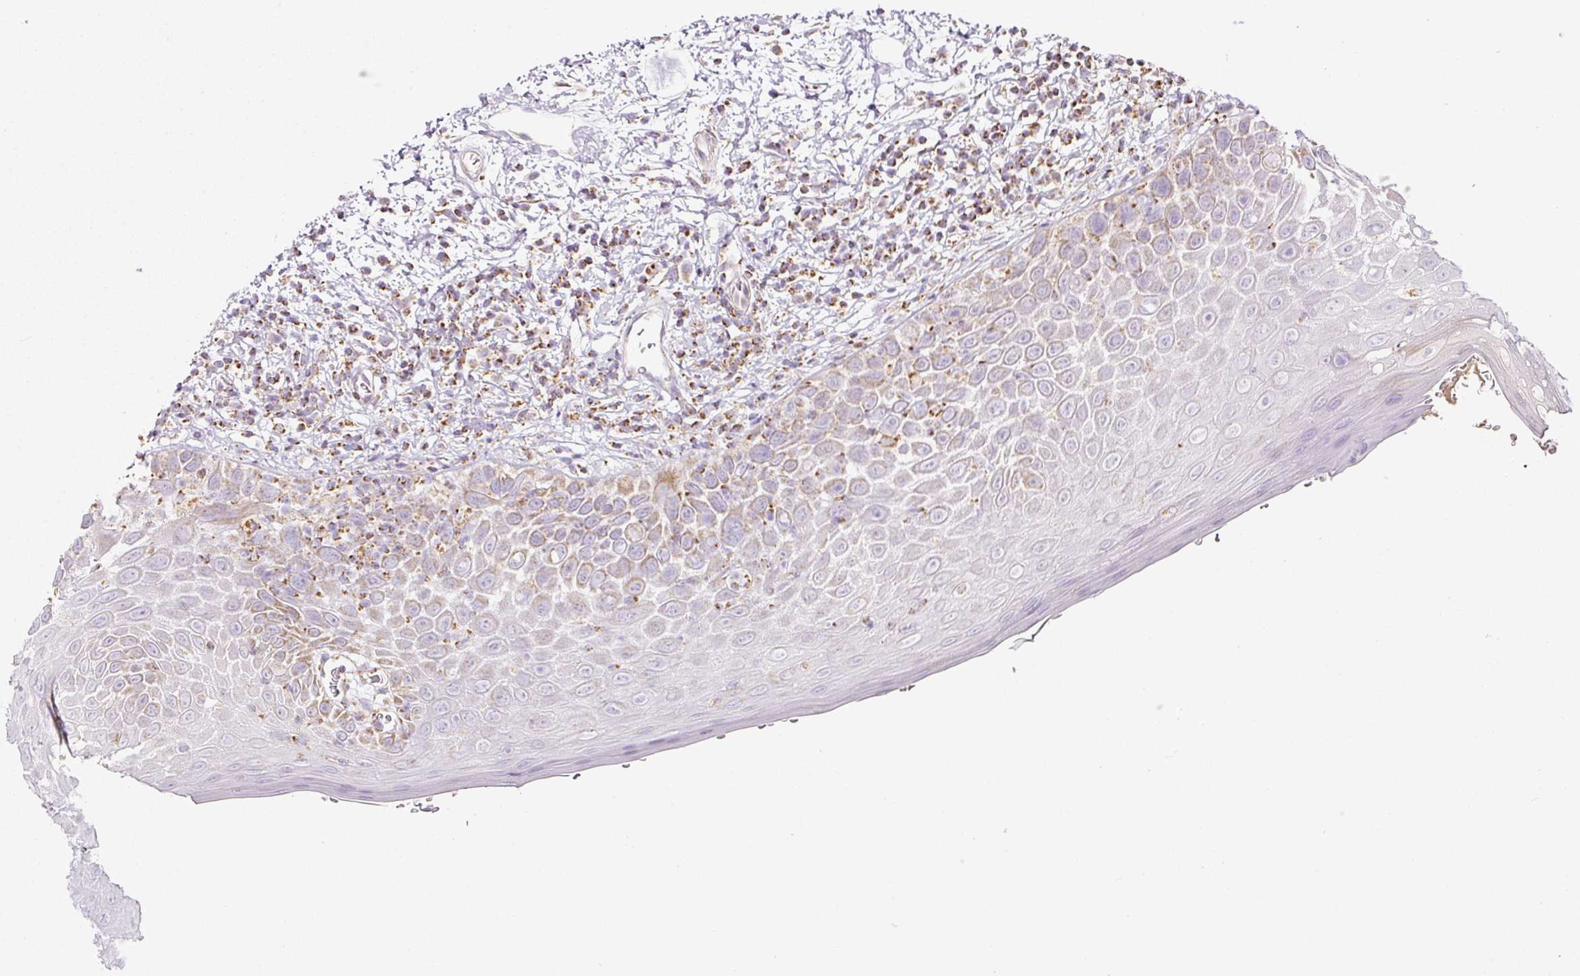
{"staining": {"intensity": "moderate", "quantity": "25%-75%", "location": "cytoplasmic/membranous"}, "tissue": "oral mucosa", "cell_type": "Squamous epithelial cells", "image_type": "normal", "snomed": [{"axis": "morphology", "description": "Normal tissue, NOS"}, {"axis": "morphology", "description": "Squamous cell carcinoma, NOS"}, {"axis": "topography", "description": "Oral tissue"}, {"axis": "topography", "description": "Tounge, NOS"}, {"axis": "topography", "description": "Head-Neck"}], "caption": "The immunohistochemical stain highlights moderate cytoplasmic/membranous positivity in squamous epithelial cells of benign oral mucosa. The staining is performed using DAB brown chromogen to label protein expression. The nuclei are counter-stained blue using hematoxylin.", "gene": "SDHA", "patient": {"sex": "male", "age": 76}}